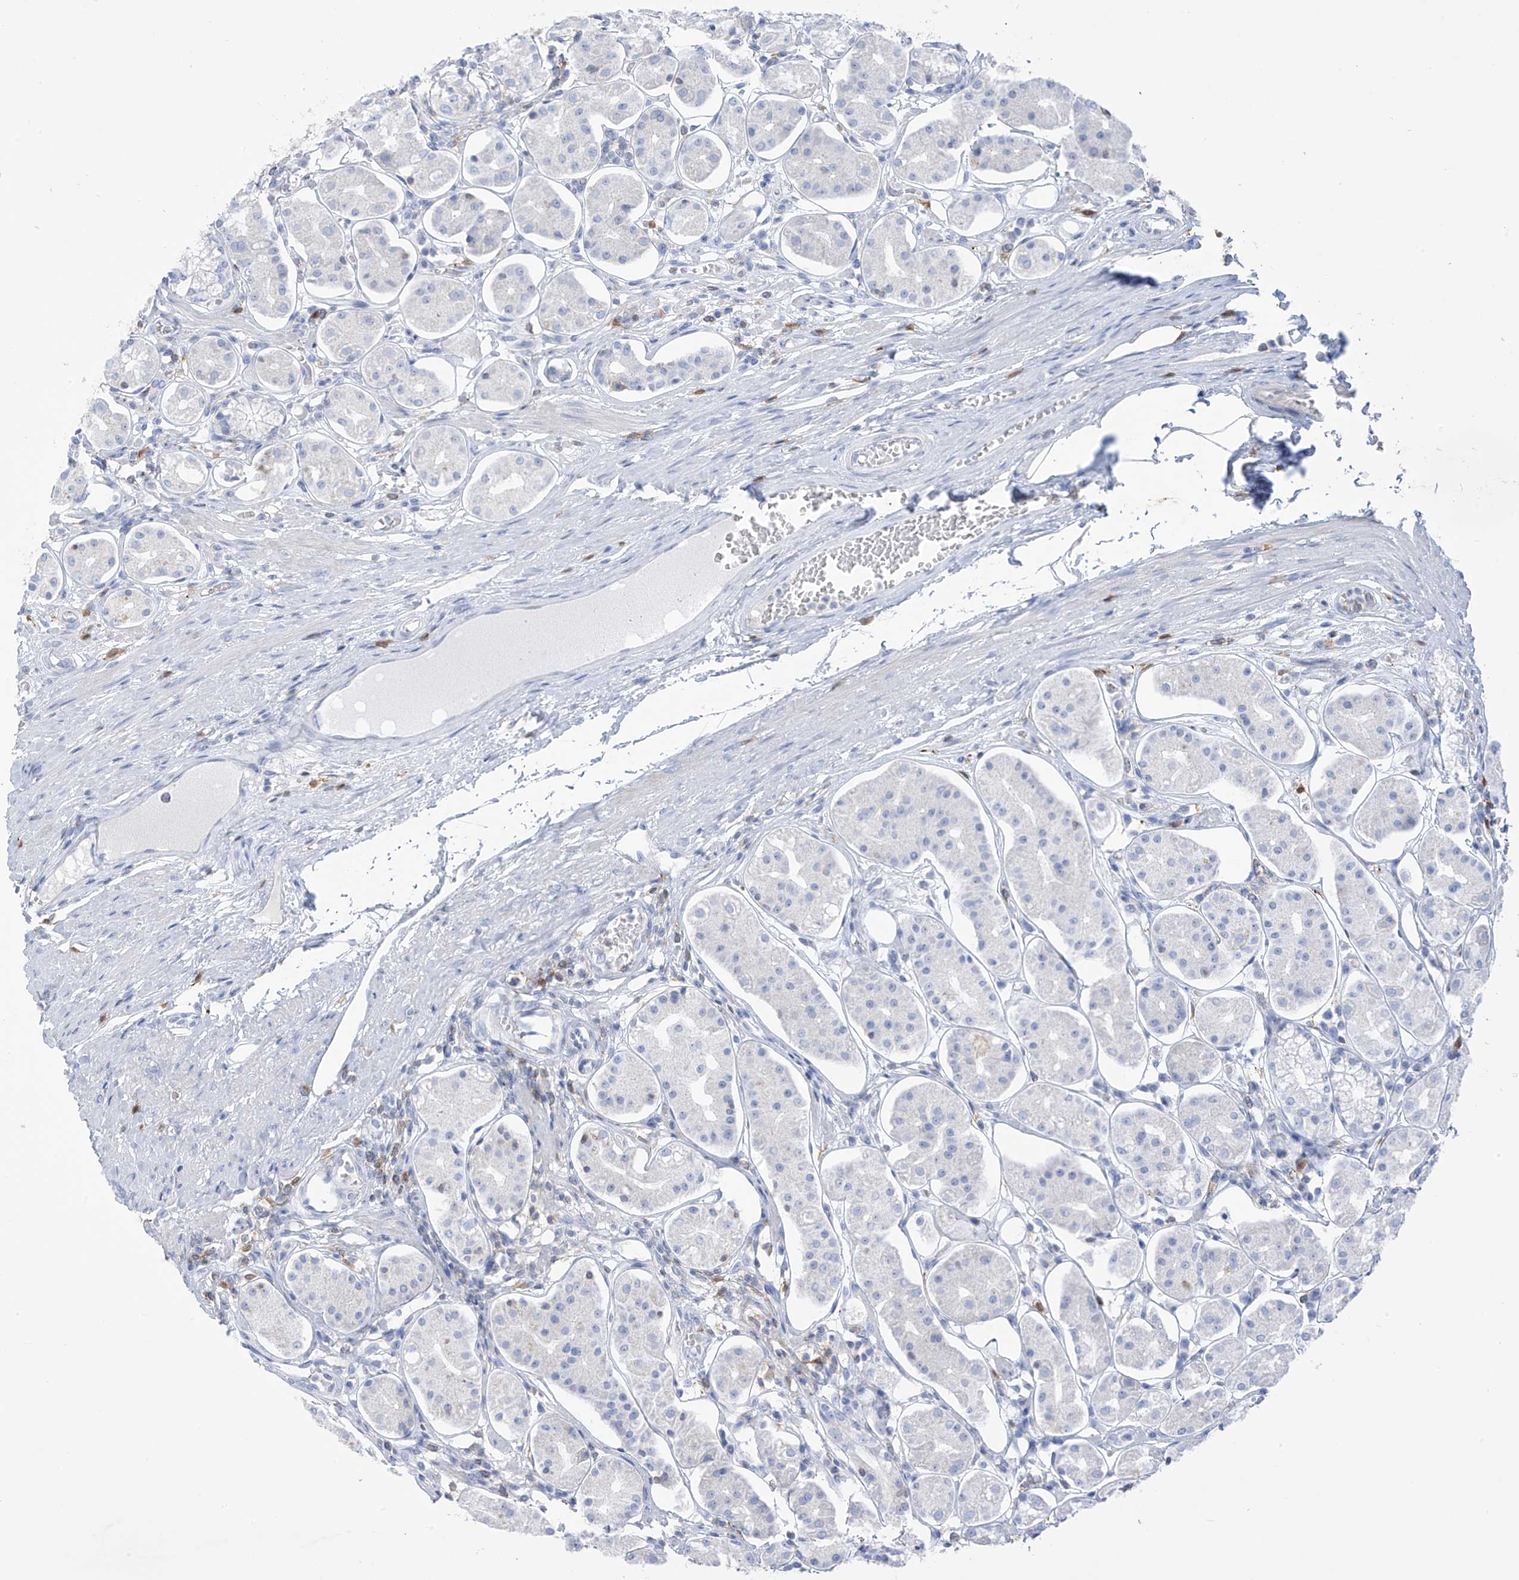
{"staining": {"intensity": "weak", "quantity": "<25%", "location": "cytoplasmic/membranous"}, "tissue": "stomach", "cell_type": "Glandular cells", "image_type": "normal", "snomed": [{"axis": "morphology", "description": "Normal tissue, NOS"}, {"axis": "topography", "description": "Stomach, lower"}], "caption": "Photomicrograph shows no significant protein expression in glandular cells of unremarkable stomach. The staining is performed using DAB (3,3'-diaminobenzidine) brown chromogen with nuclei counter-stained in using hematoxylin.", "gene": "TRMT2B", "patient": {"sex": "female", "age": 56}}